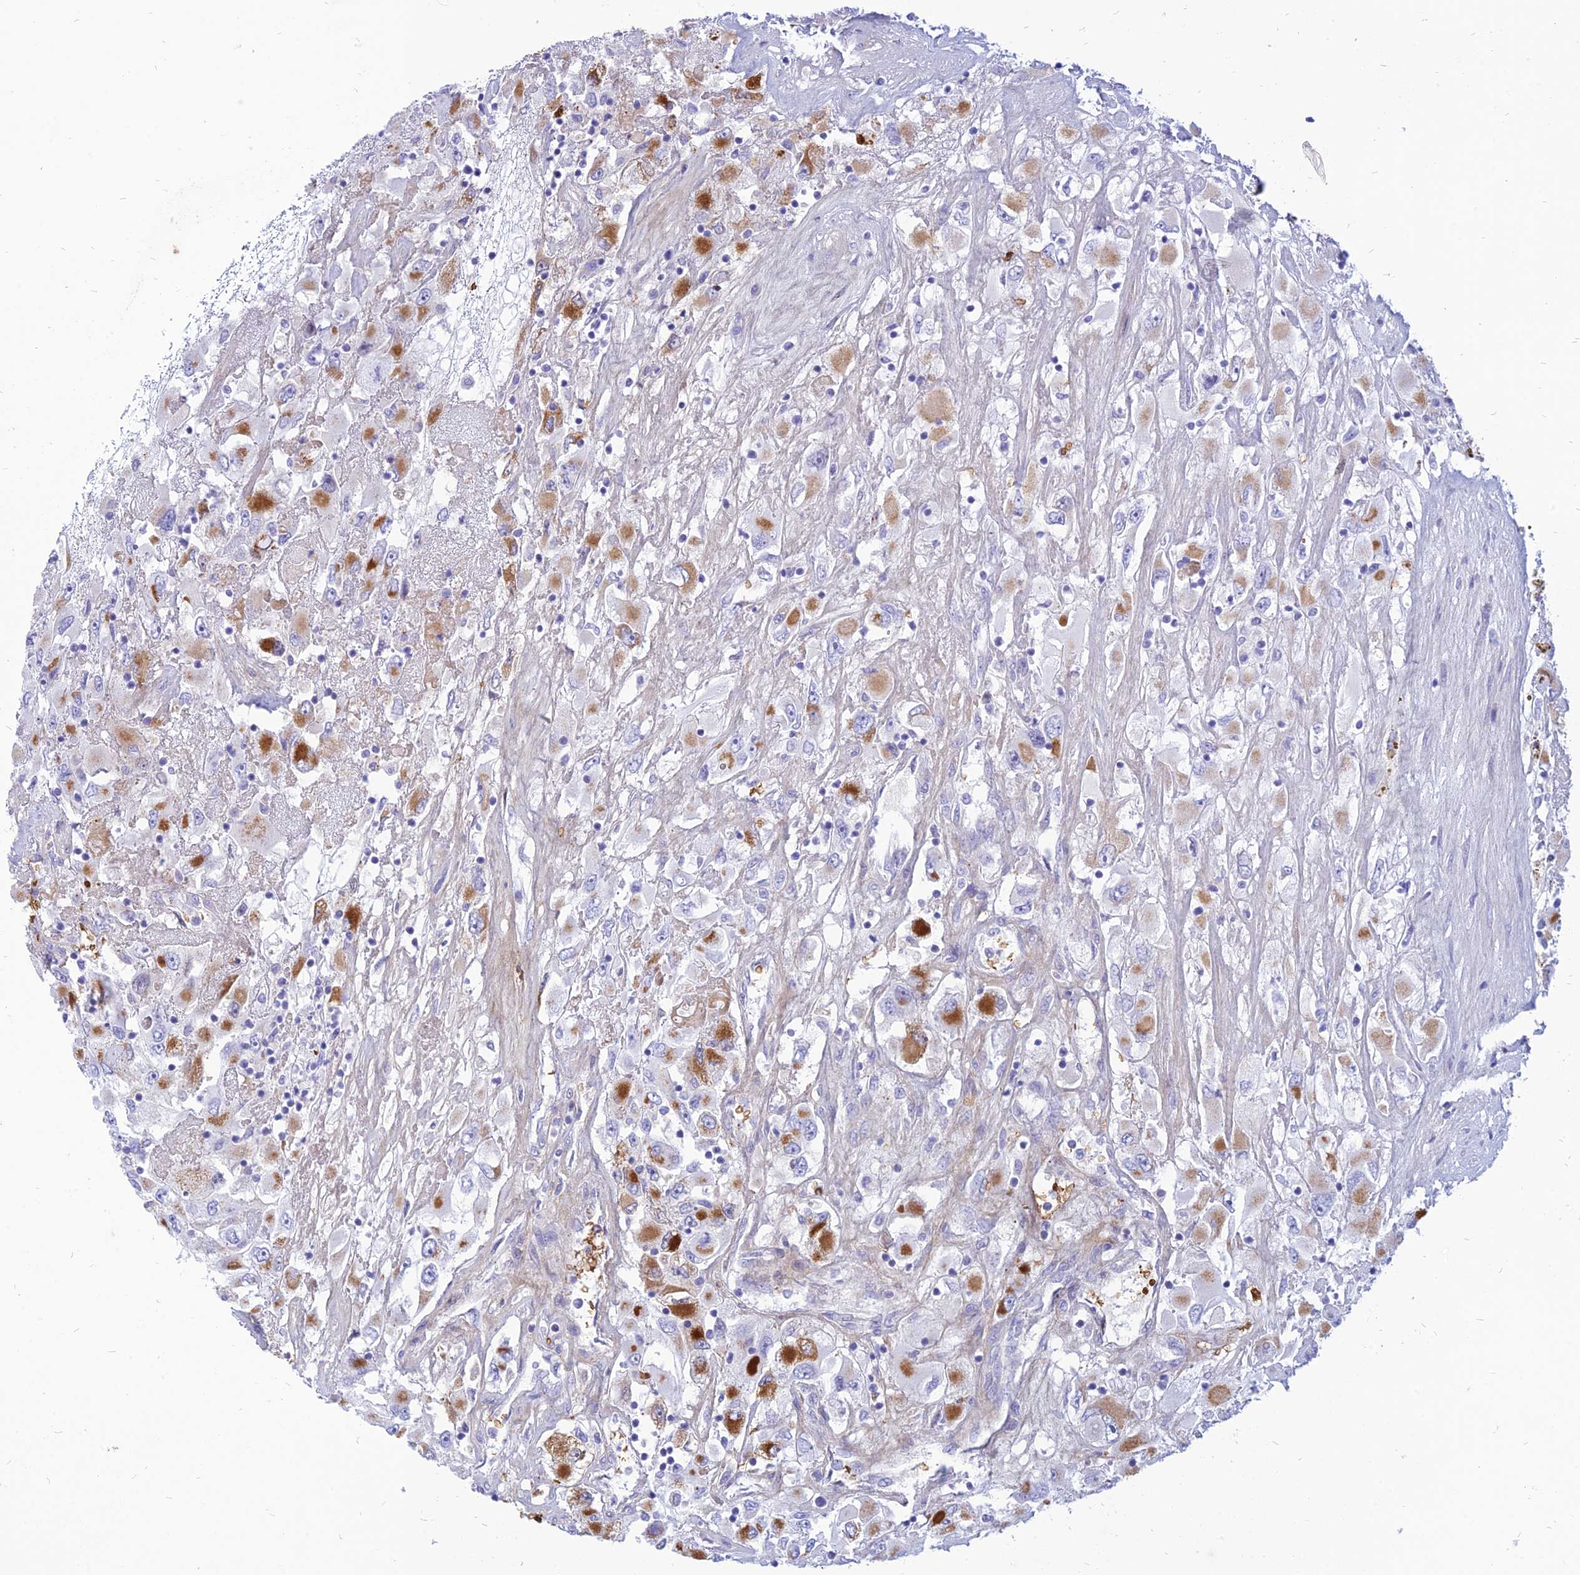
{"staining": {"intensity": "strong", "quantity": "<25%", "location": "cytoplasmic/membranous"}, "tissue": "renal cancer", "cell_type": "Tumor cells", "image_type": "cancer", "snomed": [{"axis": "morphology", "description": "Adenocarcinoma, NOS"}, {"axis": "topography", "description": "Kidney"}], "caption": "Immunohistochemistry of human adenocarcinoma (renal) reveals medium levels of strong cytoplasmic/membranous expression in approximately <25% of tumor cells.", "gene": "HHAT", "patient": {"sex": "female", "age": 52}}